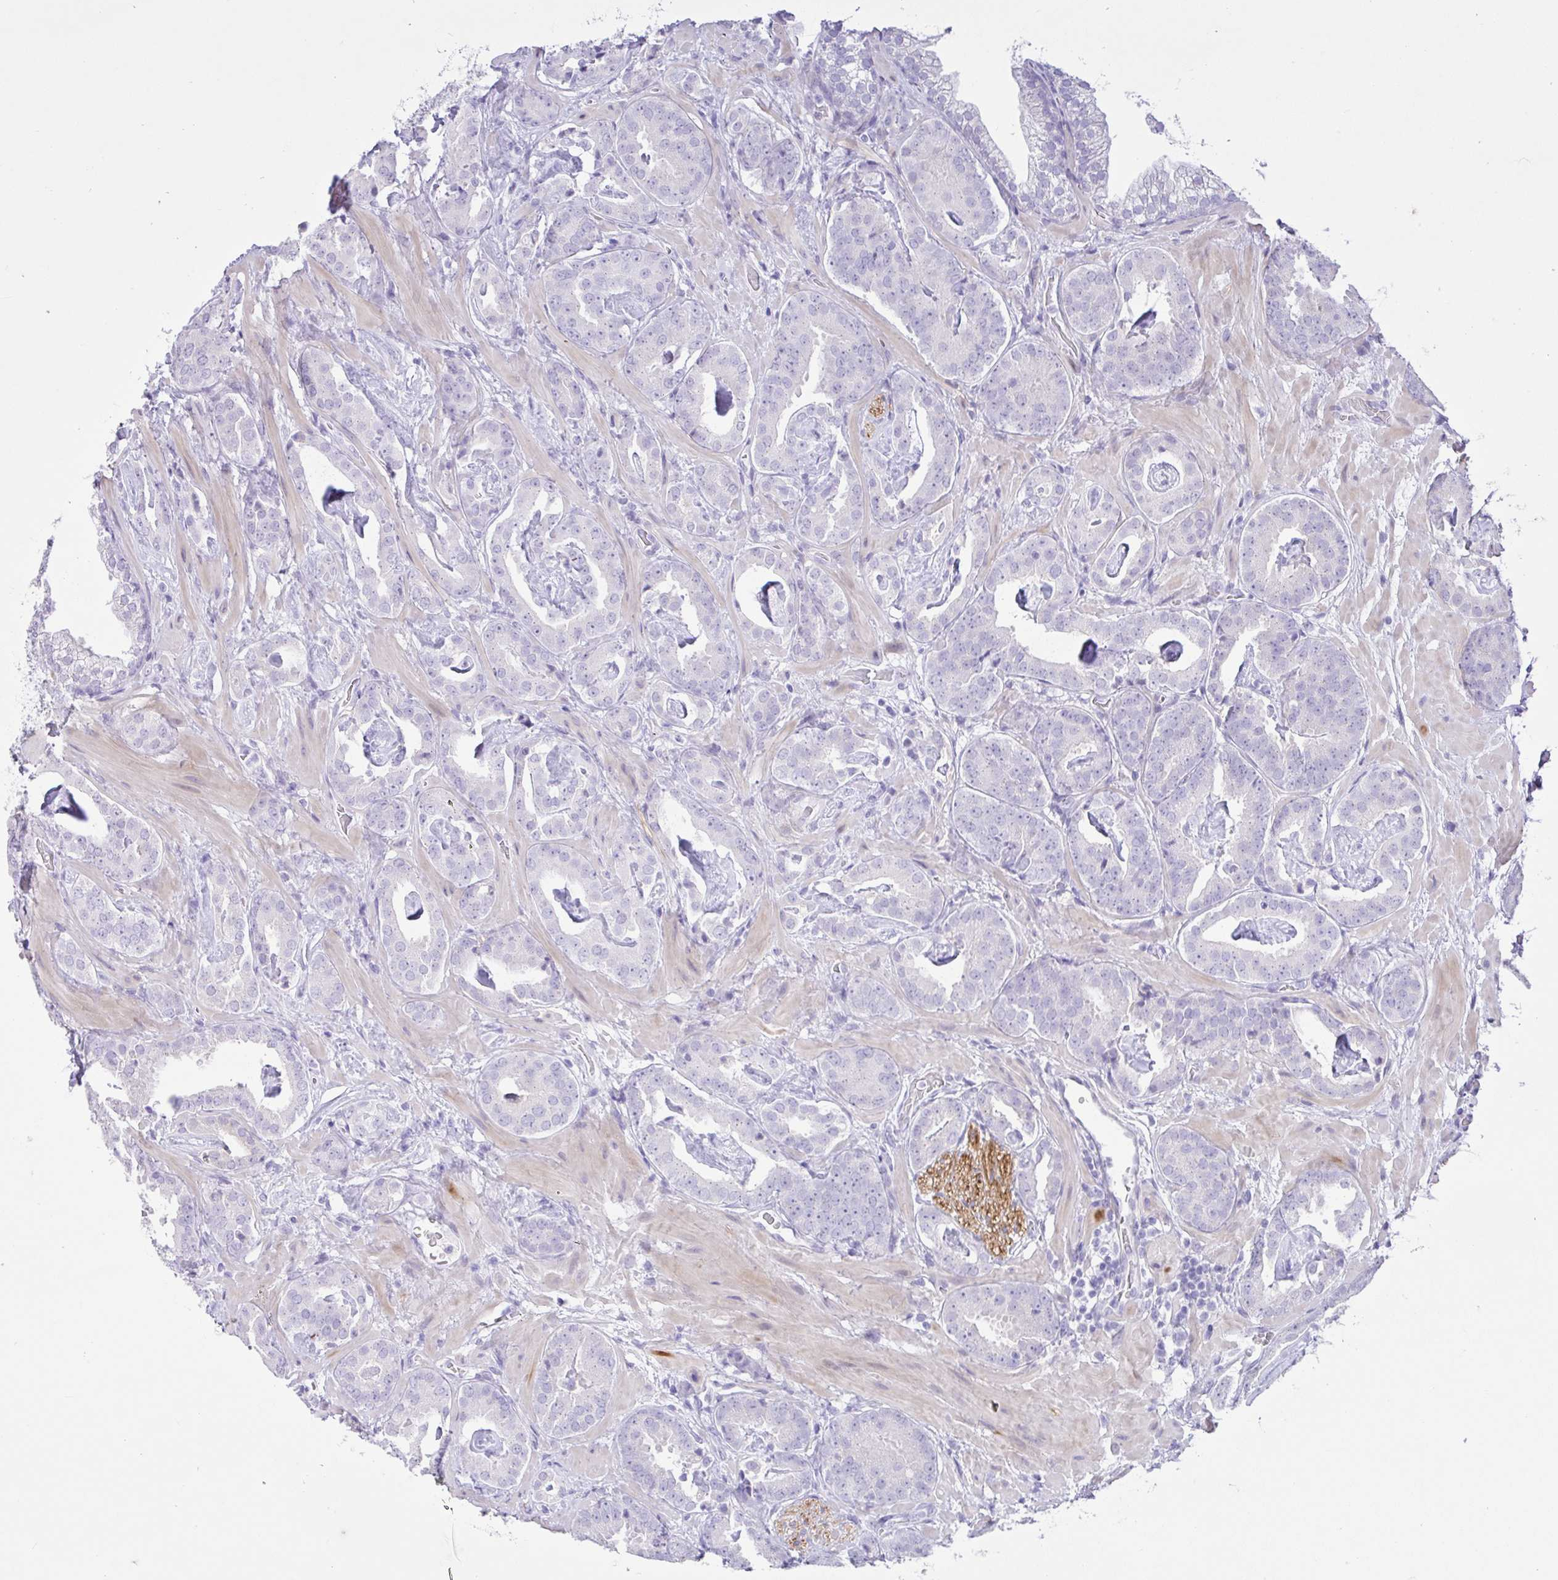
{"staining": {"intensity": "negative", "quantity": "none", "location": "none"}, "tissue": "prostate cancer", "cell_type": "Tumor cells", "image_type": "cancer", "snomed": [{"axis": "morphology", "description": "Adenocarcinoma, Low grade"}, {"axis": "topography", "description": "Prostate"}], "caption": "This photomicrograph is of prostate cancer stained with immunohistochemistry (IHC) to label a protein in brown with the nuclei are counter-stained blue. There is no positivity in tumor cells. Brightfield microscopy of immunohistochemistry stained with DAB (brown) and hematoxylin (blue), captured at high magnification.", "gene": "REEP1", "patient": {"sex": "male", "age": 62}}